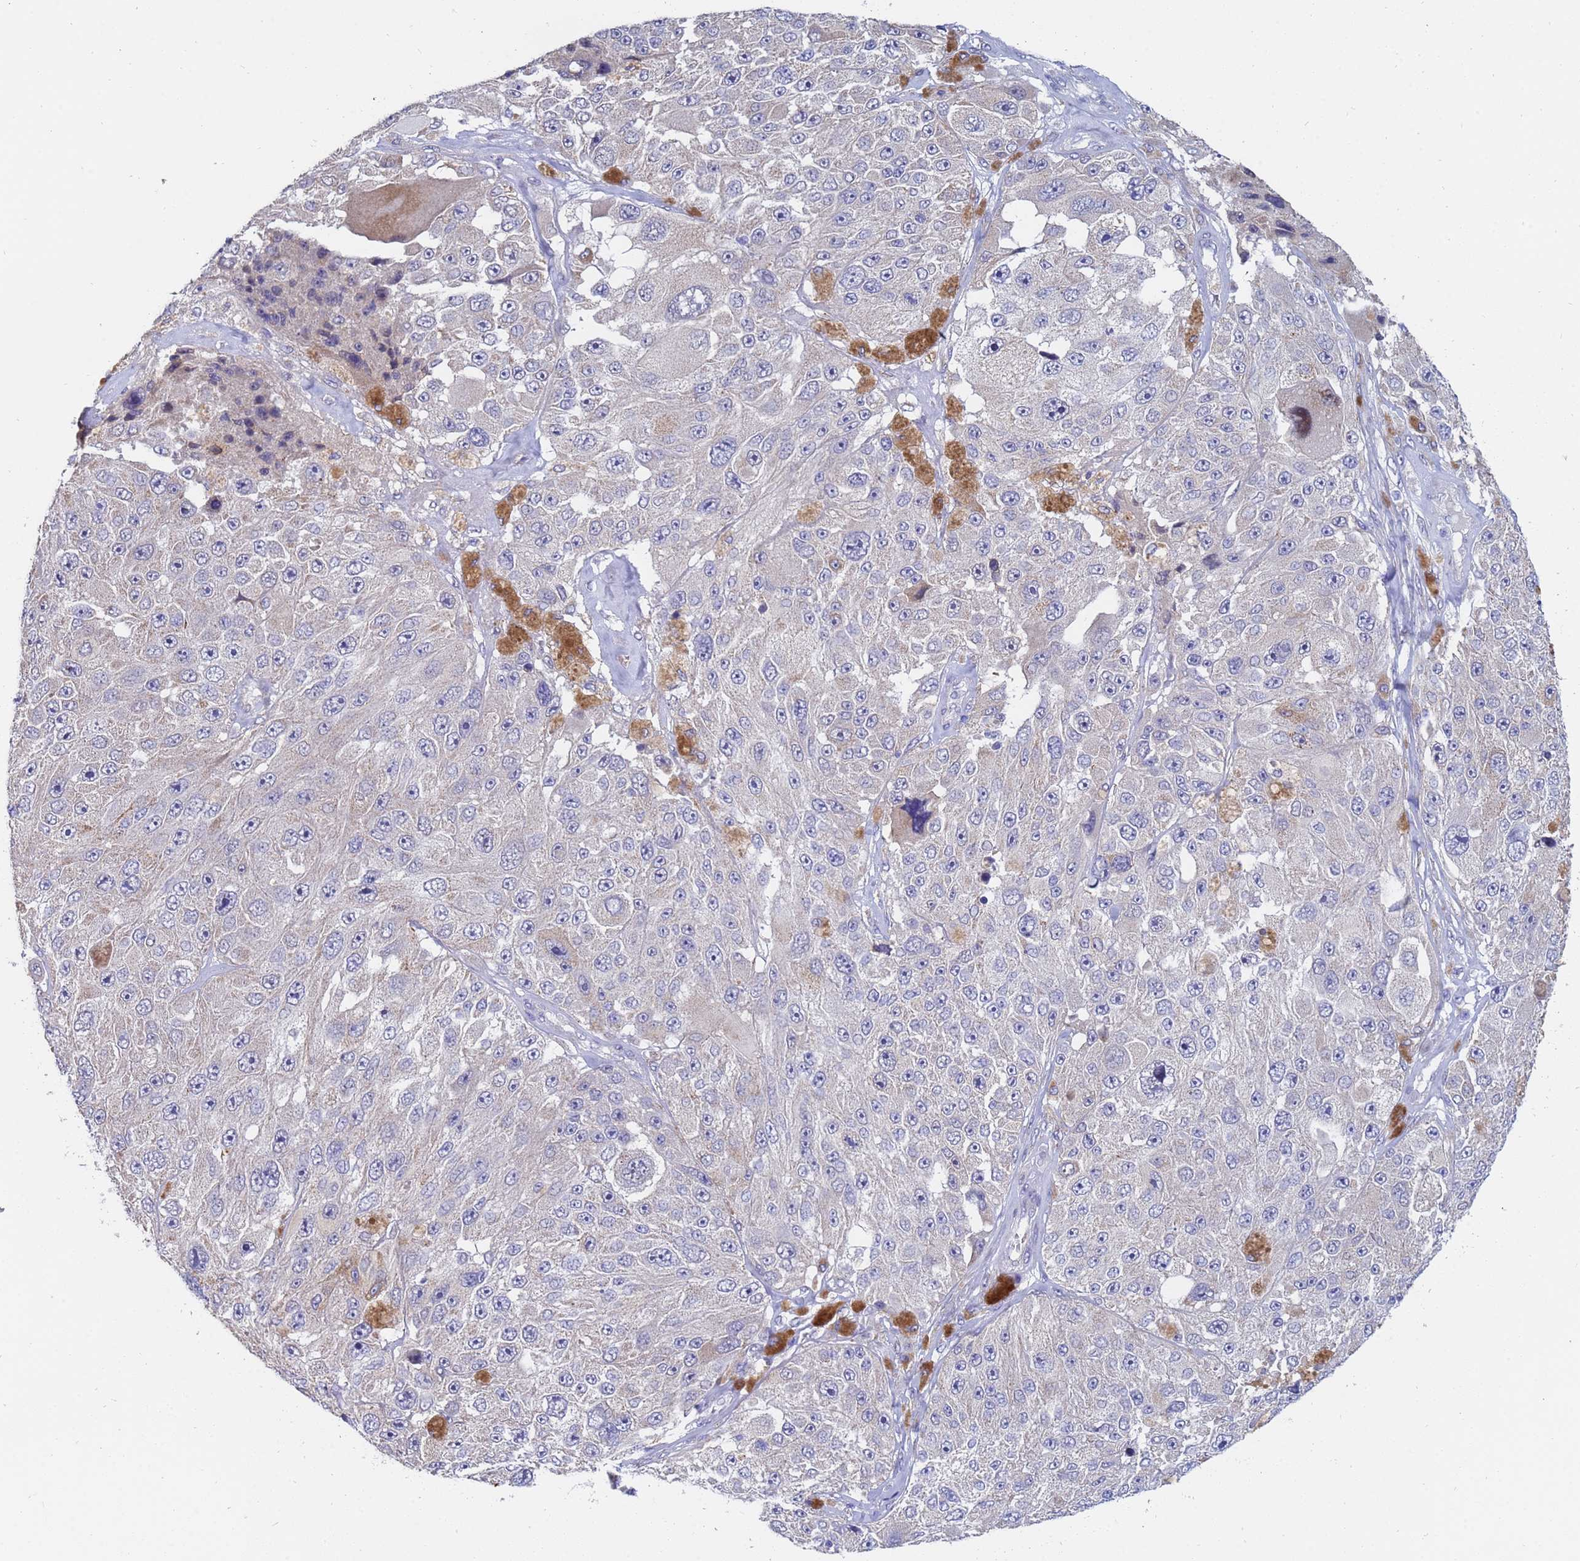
{"staining": {"intensity": "negative", "quantity": "none", "location": "none"}, "tissue": "melanoma", "cell_type": "Tumor cells", "image_type": "cancer", "snomed": [{"axis": "morphology", "description": "Malignant melanoma, Metastatic site"}, {"axis": "topography", "description": "Lymph node"}], "caption": "DAB (3,3'-diaminobenzidine) immunohistochemical staining of melanoma demonstrates no significant positivity in tumor cells.", "gene": "IHO1", "patient": {"sex": "male", "age": 62}}